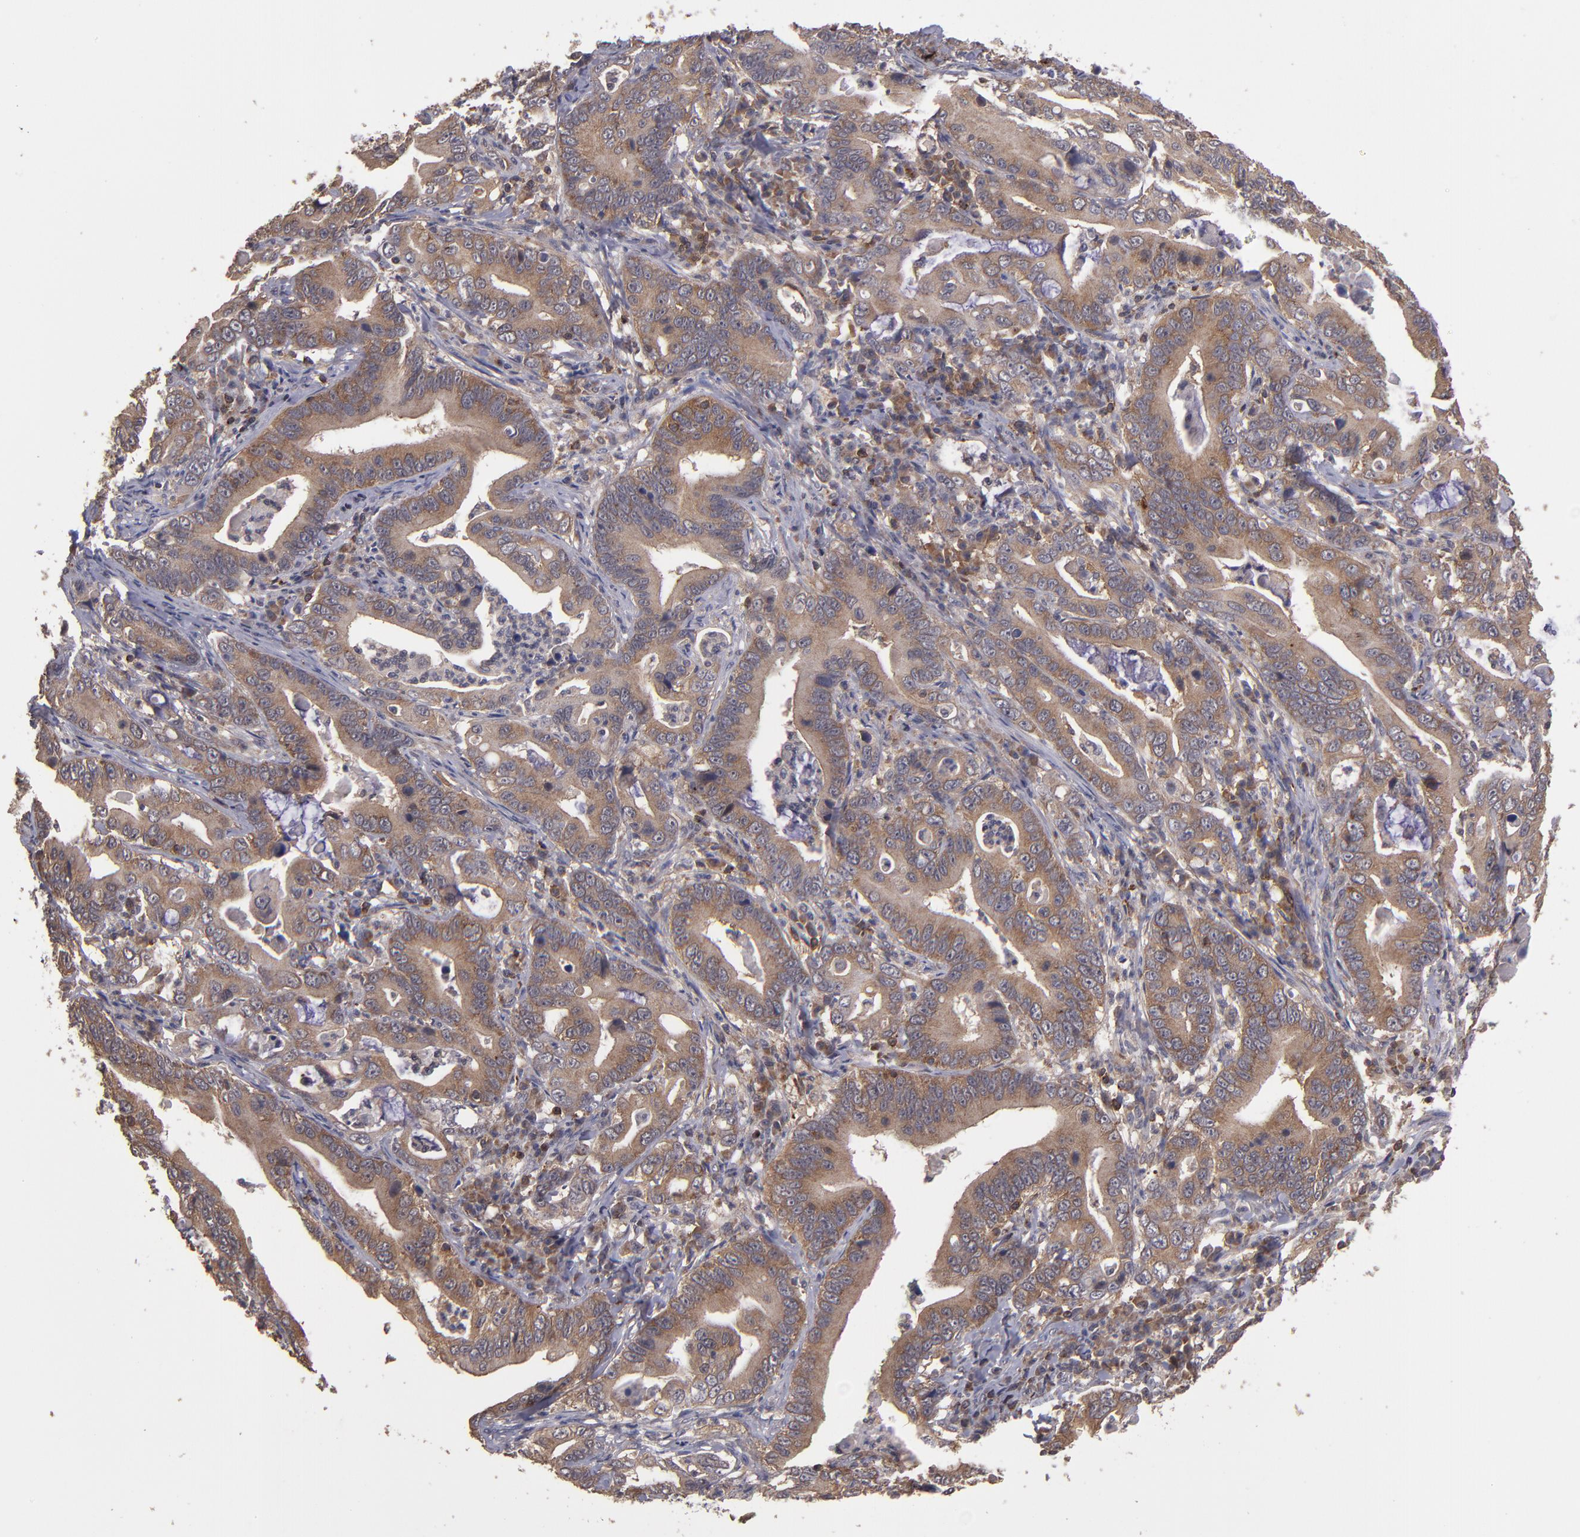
{"staining": {"intensity": "moderate", "quantity": ">75%", "location": "cytoplasmic/membranous"}, "tissue": "stomach cancer", "cell_type": "Tumor cells", "image_type": "cancer", "snomed": [{"axis": "morphology", "description": "Adenocarcinoma, NOS"}, {"axis": "topography", "description": "Stomach, upper"}], "caption": "This is an image of IHC staining of stomach adenocarcinoma, which shows moderate staining in the cytoplasmic/membranous of tumor cells.", "gene": "NF2", "patient": {"sex": "male", "age": 63}}